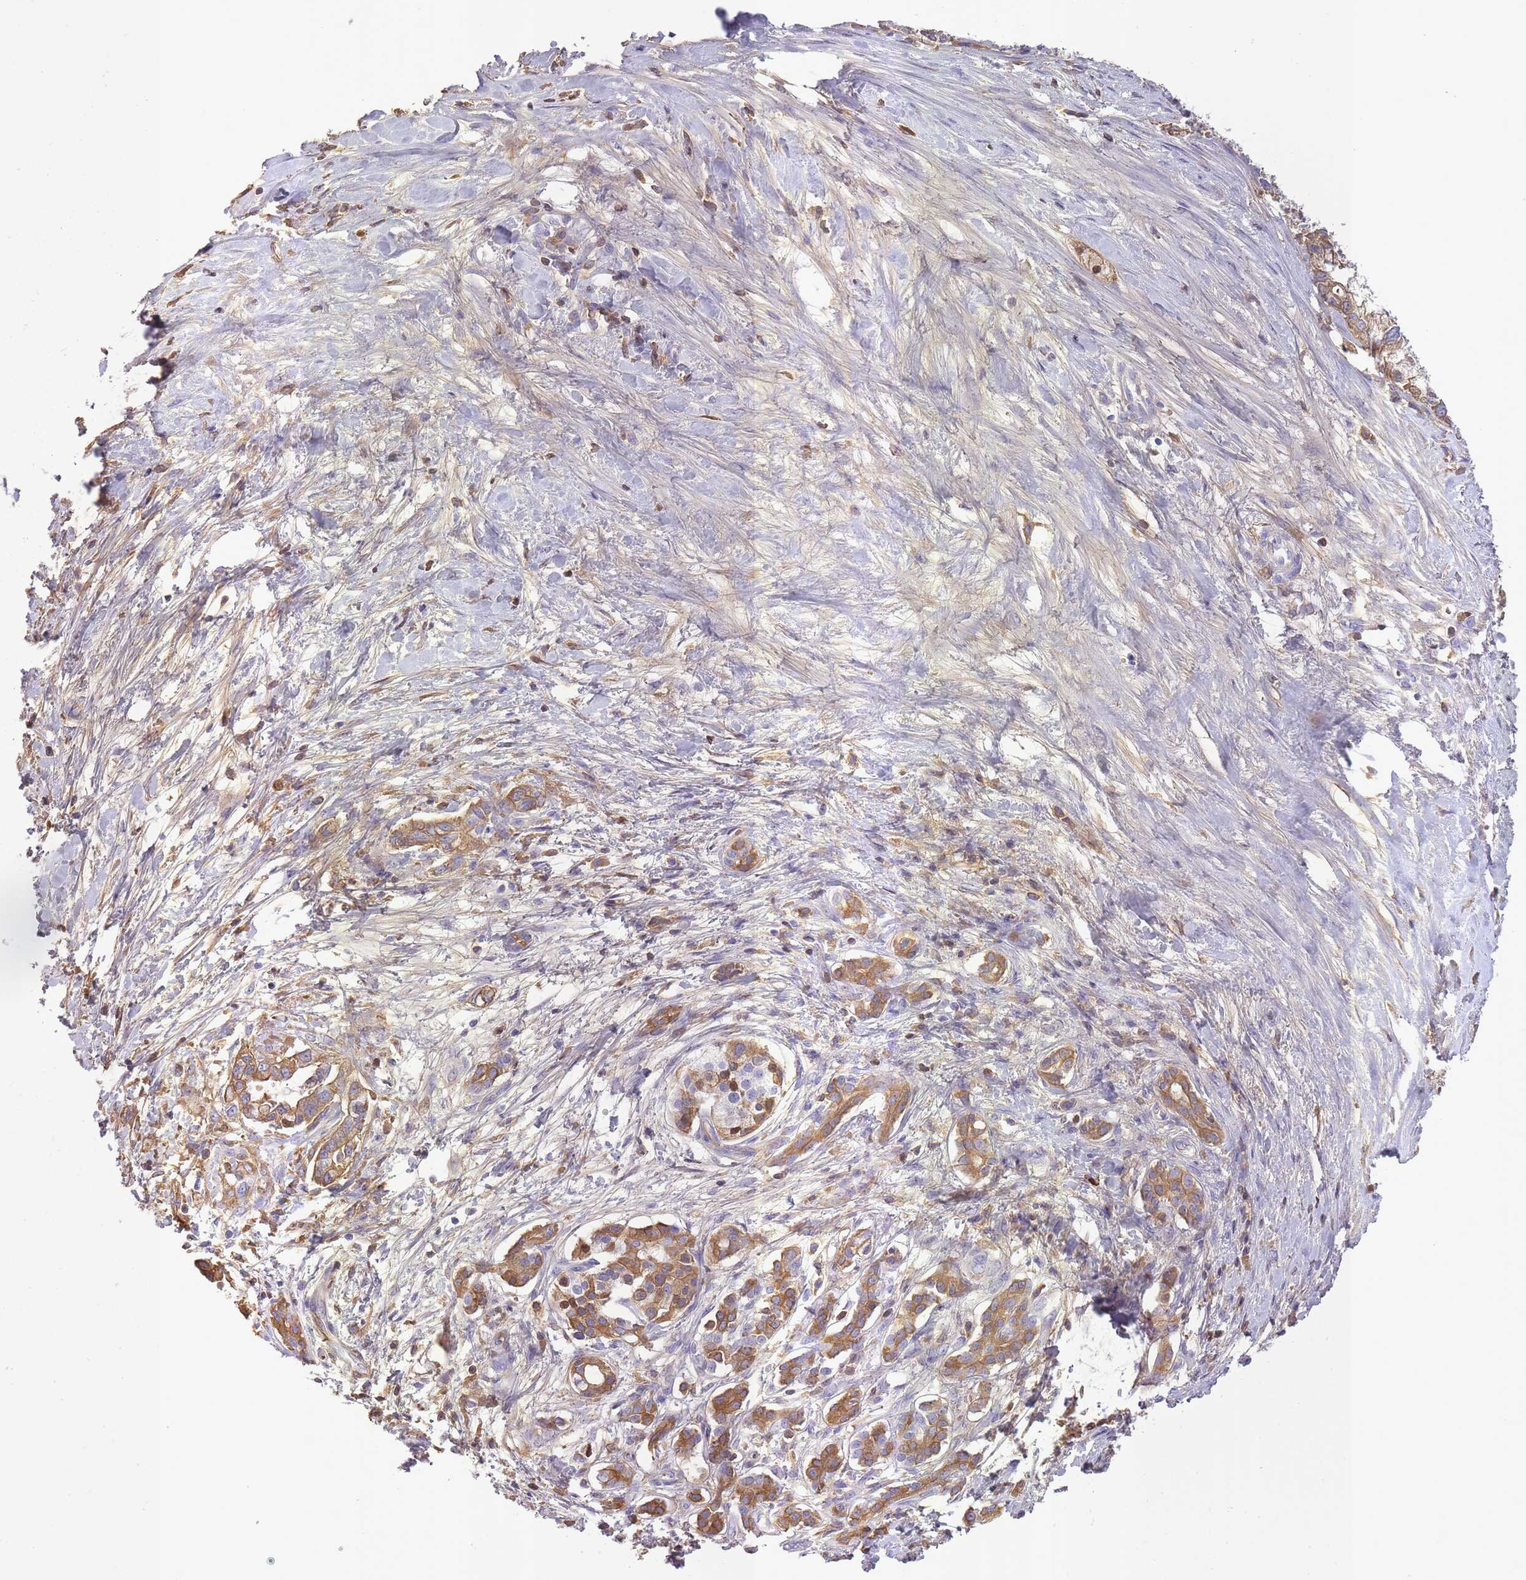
{"staining": {"intensity": "moderate", "quantity": ">75%", "location": "cytoplasmic/membranous"}, "tissue": "pancreatic cancer", "cell_type": "Tumor cells", "image_type": "cancer", "snomed": [{"axis": "morphology", "description": "Adenocarcinoma, NOS"}, {"axis": "topography", "description": "Pancreas"}], "caption": "The image shows staining of pancreatic cancer (adenocarcinoma), revealing moderate cytoplasmic/membranous protein expression (brown color) within tumor cells.", "gene": "IGKV1D-42", "patient": {"sex": "male", "age": 70}}